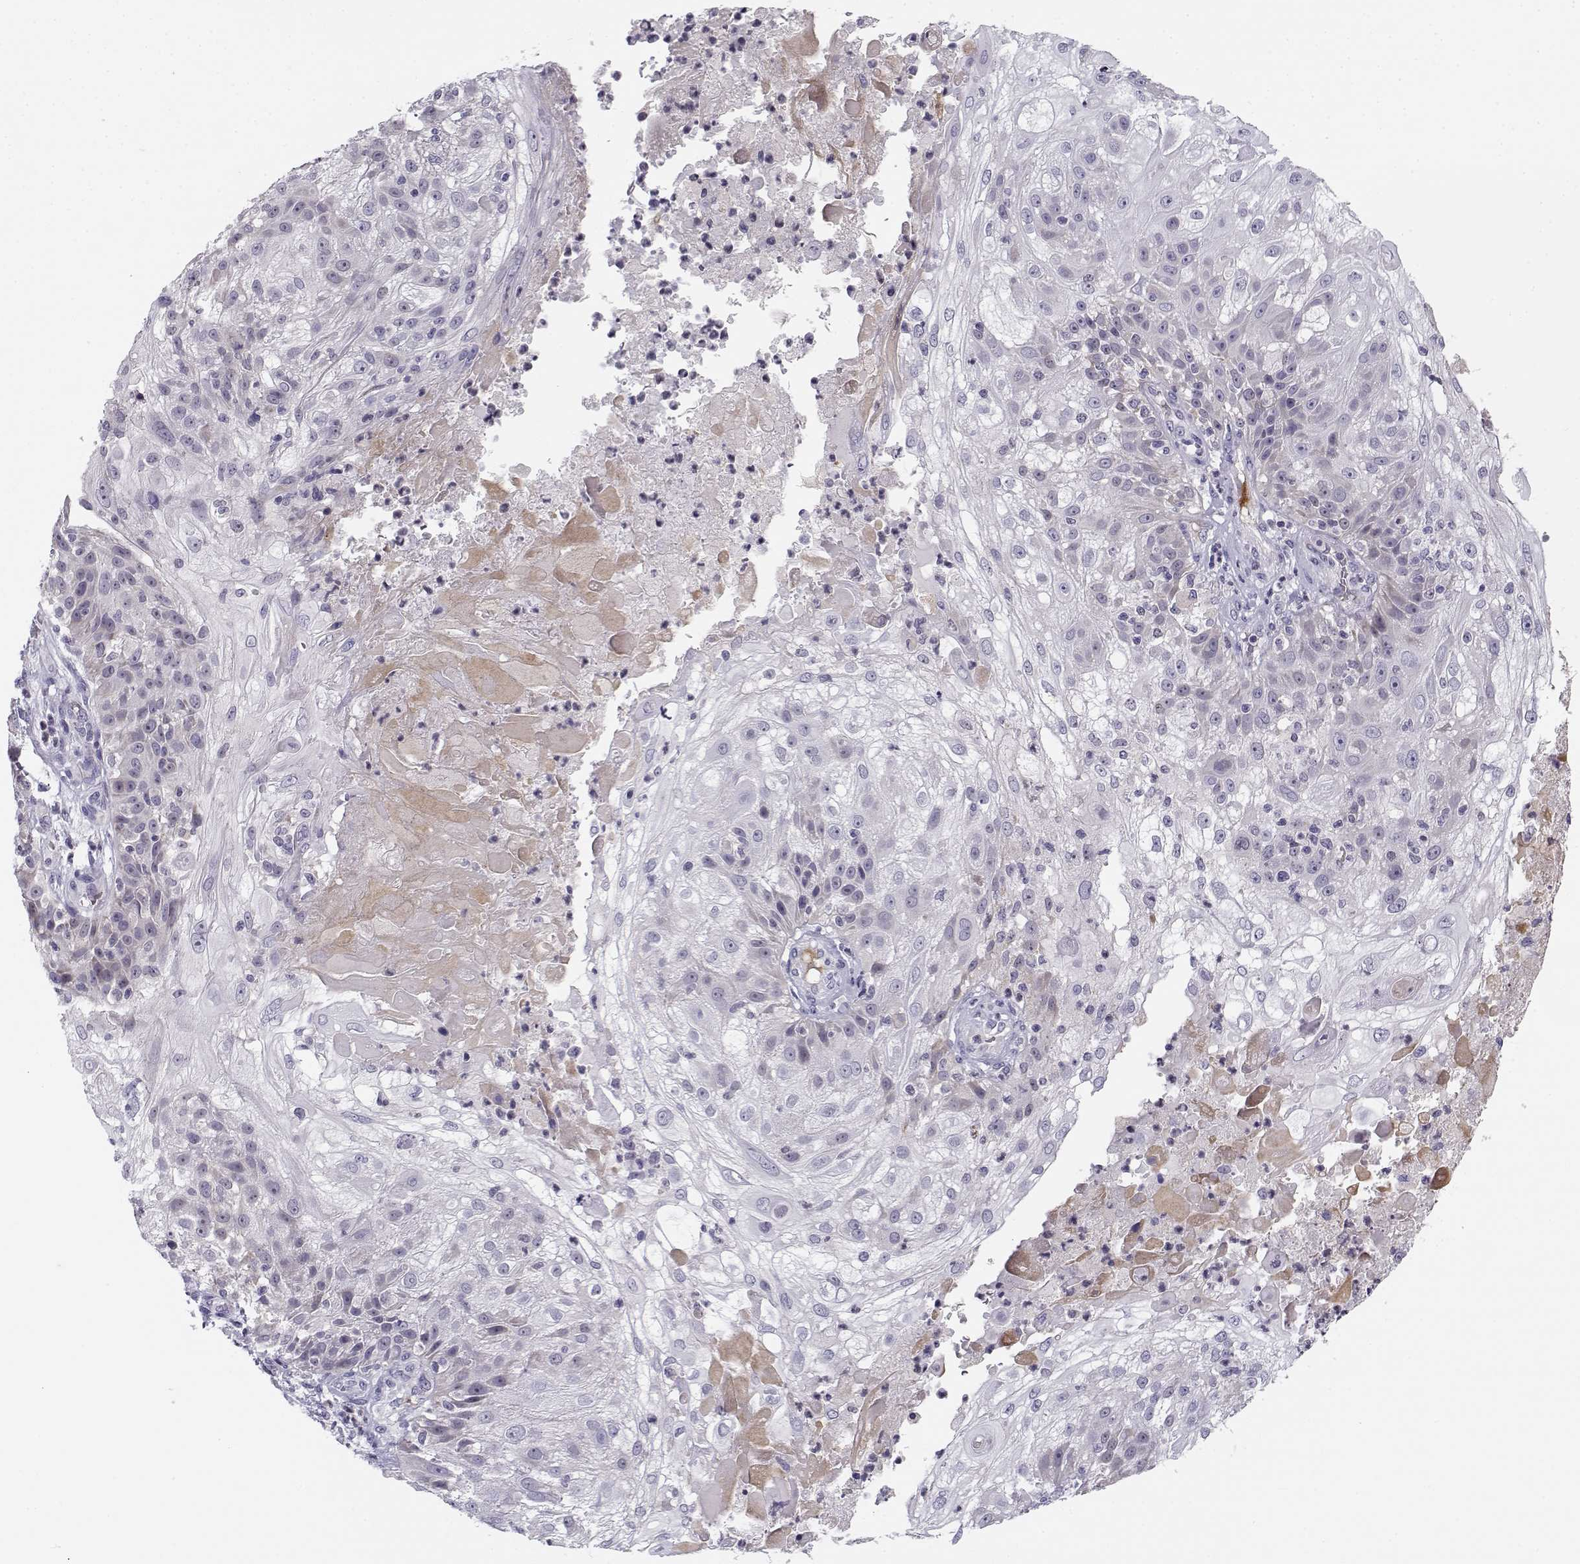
{"staining": {"intensity": "negative", "quantity": "none", "location": "none"}, "tissue": "skin cancer", "cell_type": "Tumor cells", "image_type": "cancer", "snomed": [{"axis": "morphology", "description": "Normal tissue, NOS"}, {"axis": "morphology", "description": "Squamous cell carcinoma, NOS"}, {"axis": "topography", "description": "Skin"}], "caption": "DAB (3,3'-diaminobenzidine) immunohistochemical staining of skin squamous cell carcinoma shows no significant expression in tumor cells.", "gene": "DDX25", "patient": {"sex": "female", "age": 83}}